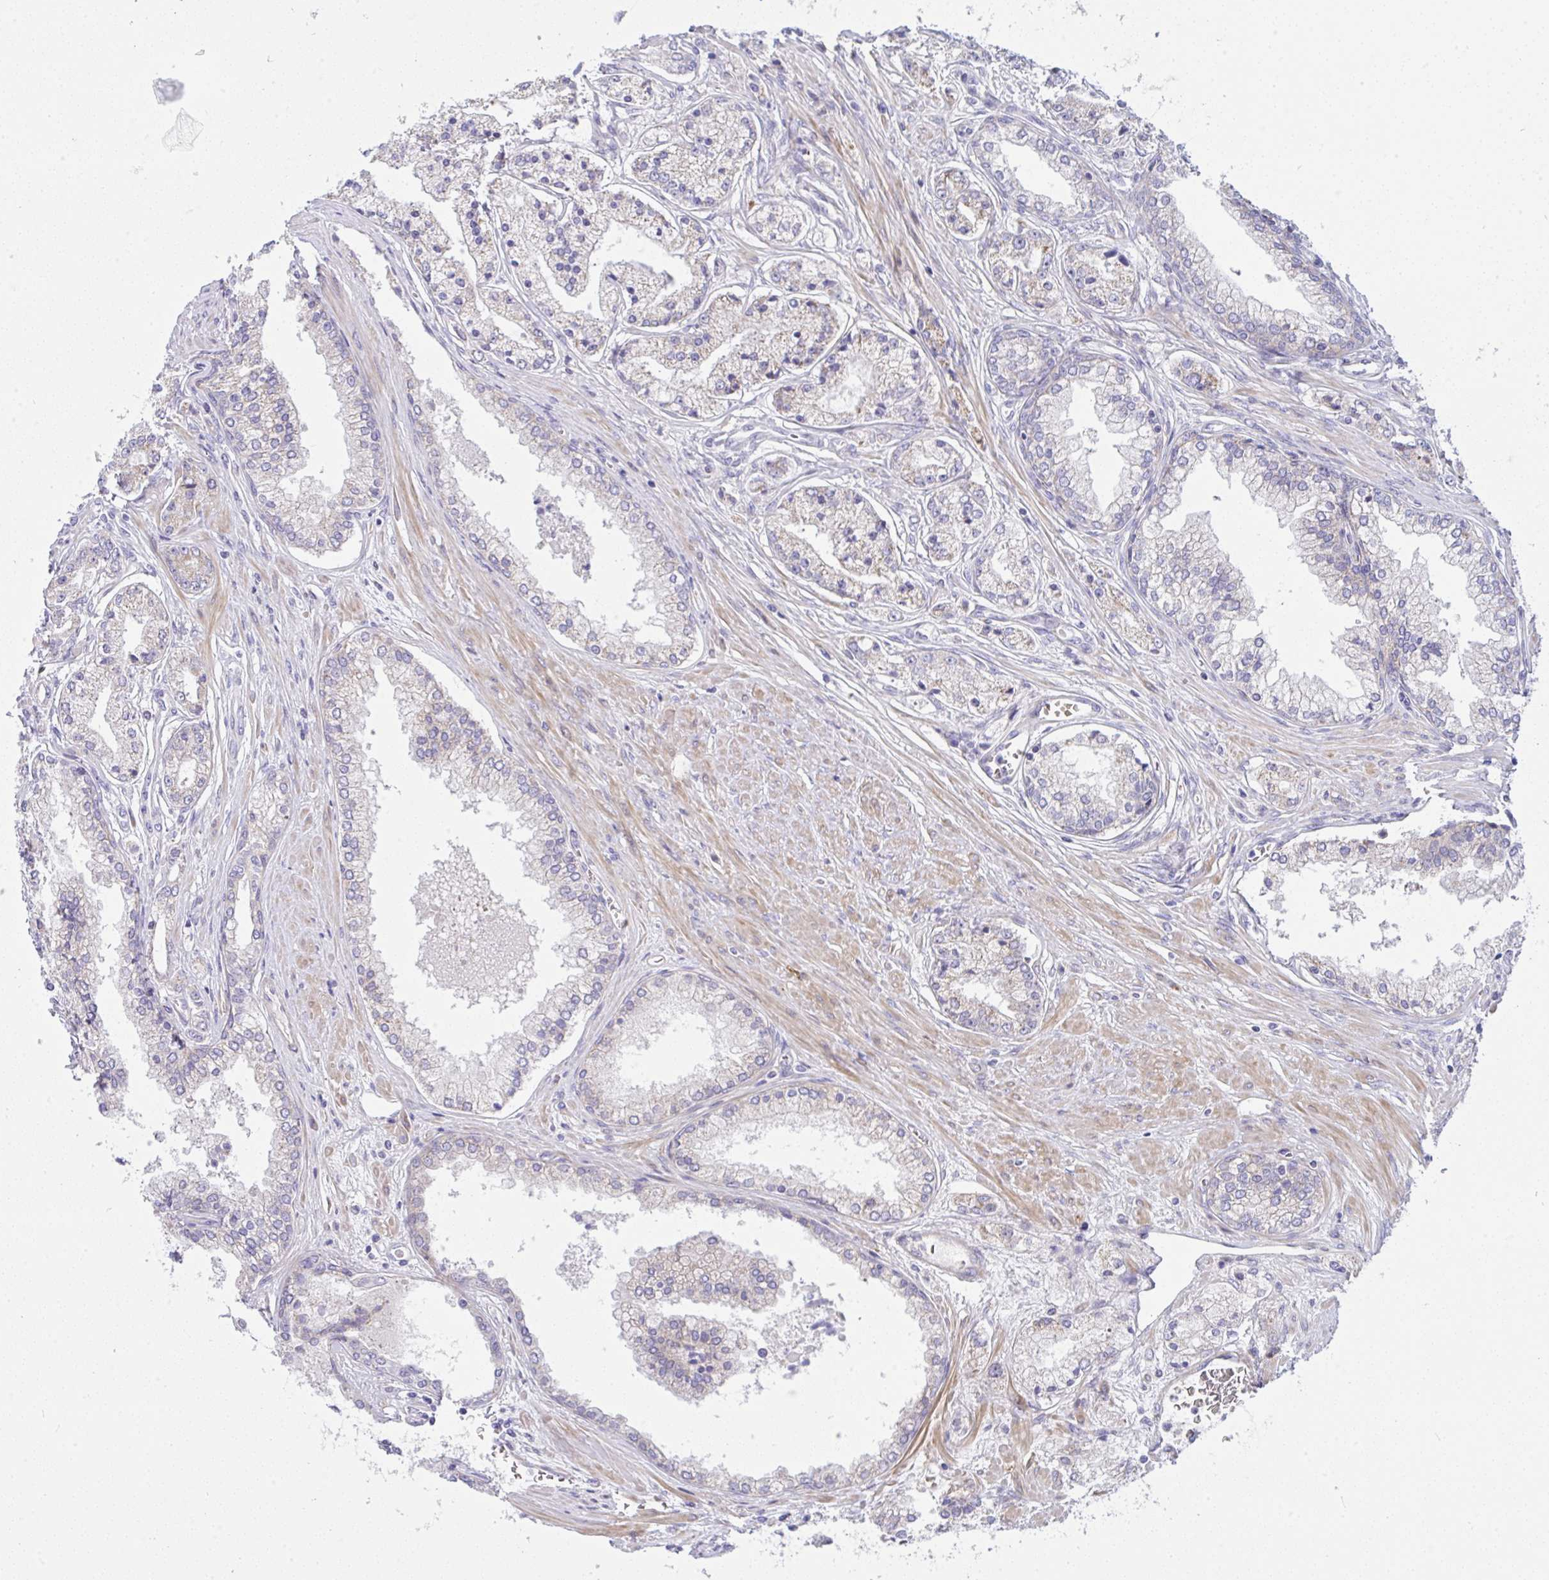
{"staining": {"intensity": "weak", "quantity": "<25%", "location": "cytoplasmic/membranous"}, "tissue": "prostate cancer", "cell_type": "Tumor cells", "image_type": "cancer", "snomed": [{"axis": "morphology", "description": "Adenocarcinoma, High grade"}, {"axis": "topography", "description": "Prostate"}], "caption": "Tumor cells are negative for protein expression in human prostate cancer.", "gene": "NTN1", "patient": {"sex": "male", "age": 66}}